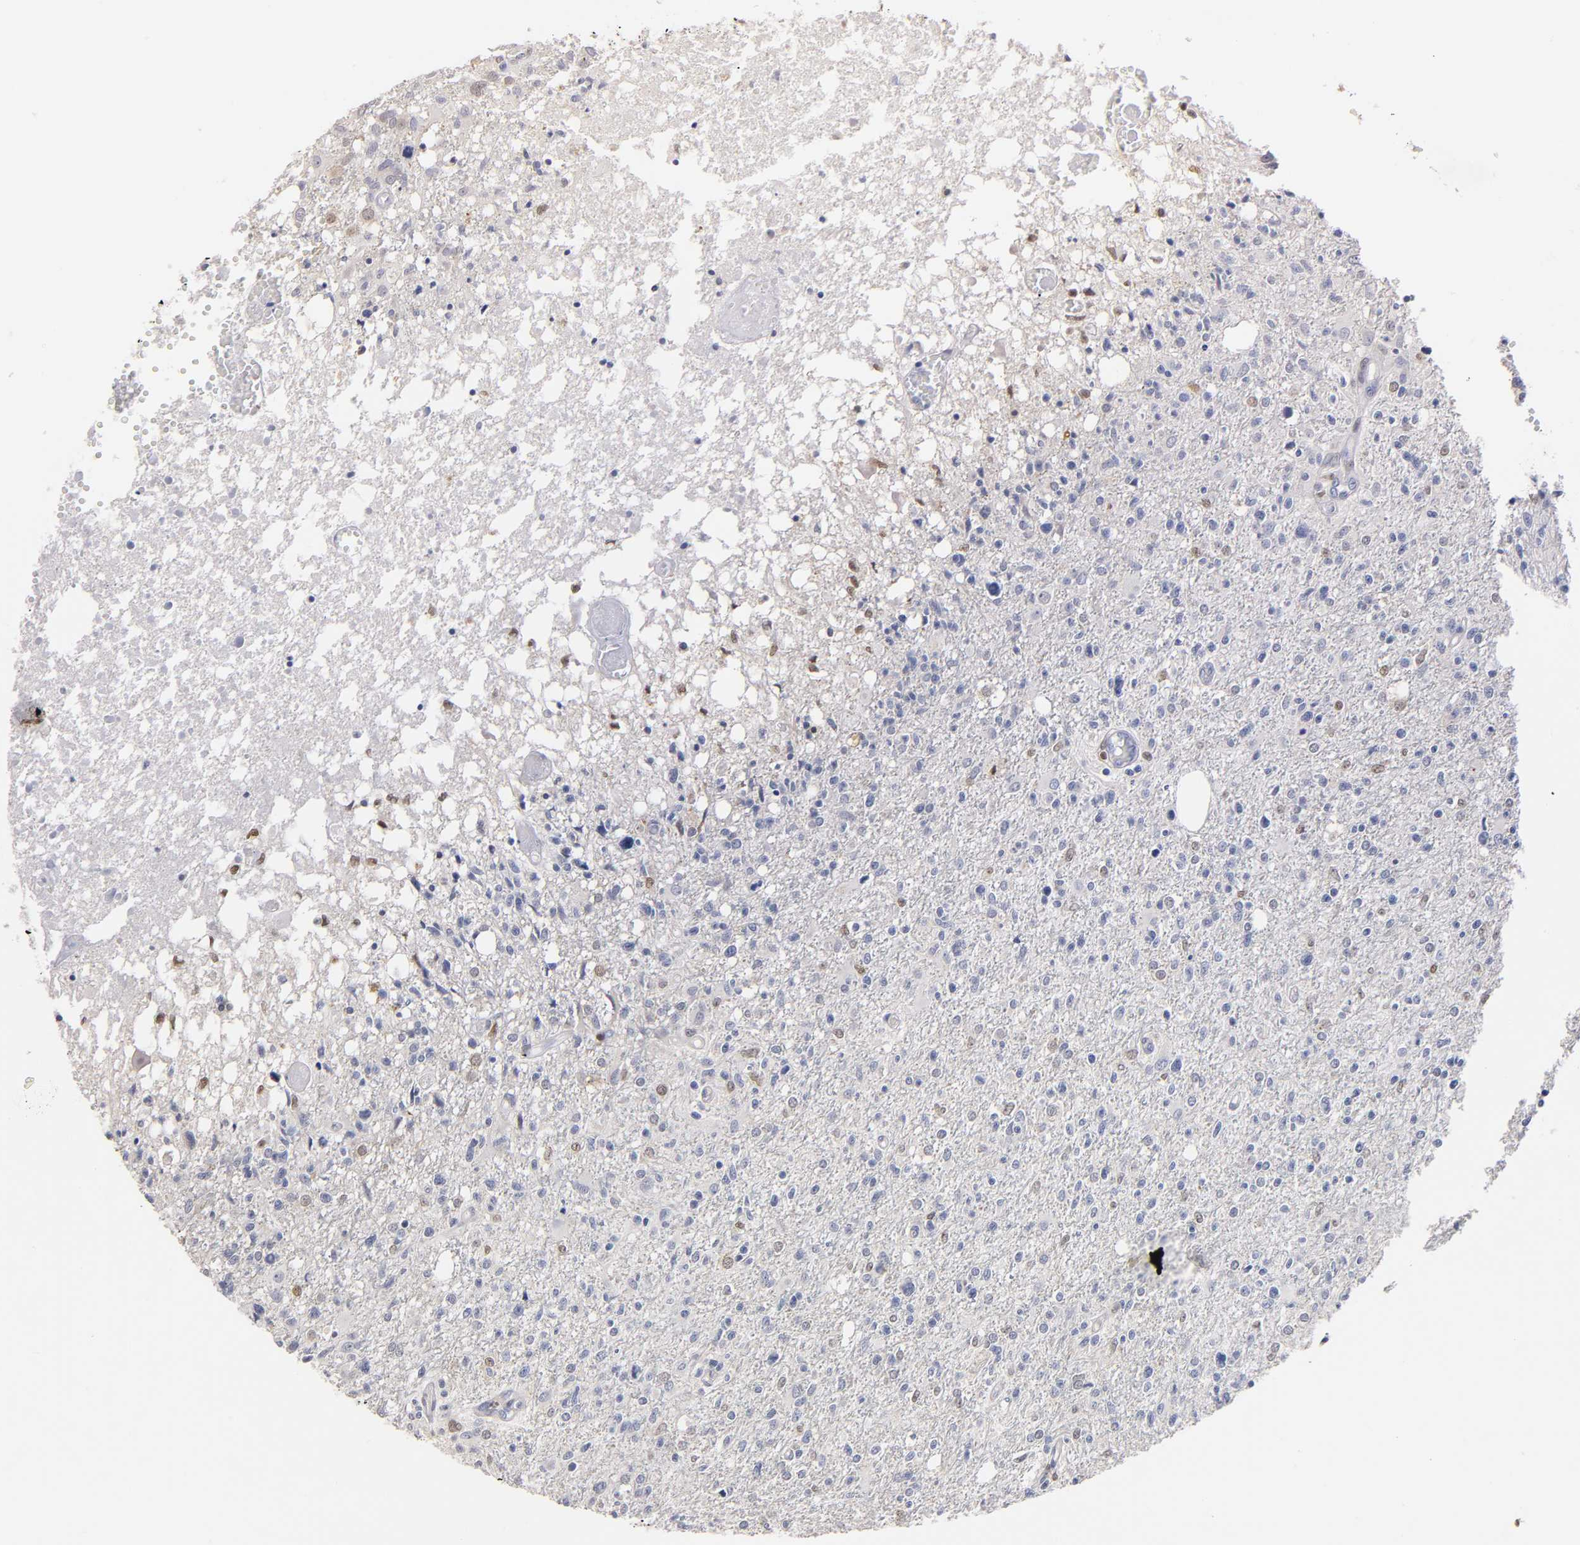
{"staining": {"intensity": "weak", "quantity": "<25%", "location": "nuclear"}, "tissue": "glioma", "cell_type": "Tumor cells", "image_type": "cancer", "snomed": [{"axis": "morphology", "description": "Glioma, malignant, High grade"}, {"axis": "topography", "description": "Cerebral cortex"}], "caption": "Immunohistochemical staining of human glioma reveals no significant positivity in tumor cells.", "gene": "RUNX1", "patient": {"sex": "male", "age": 76}}